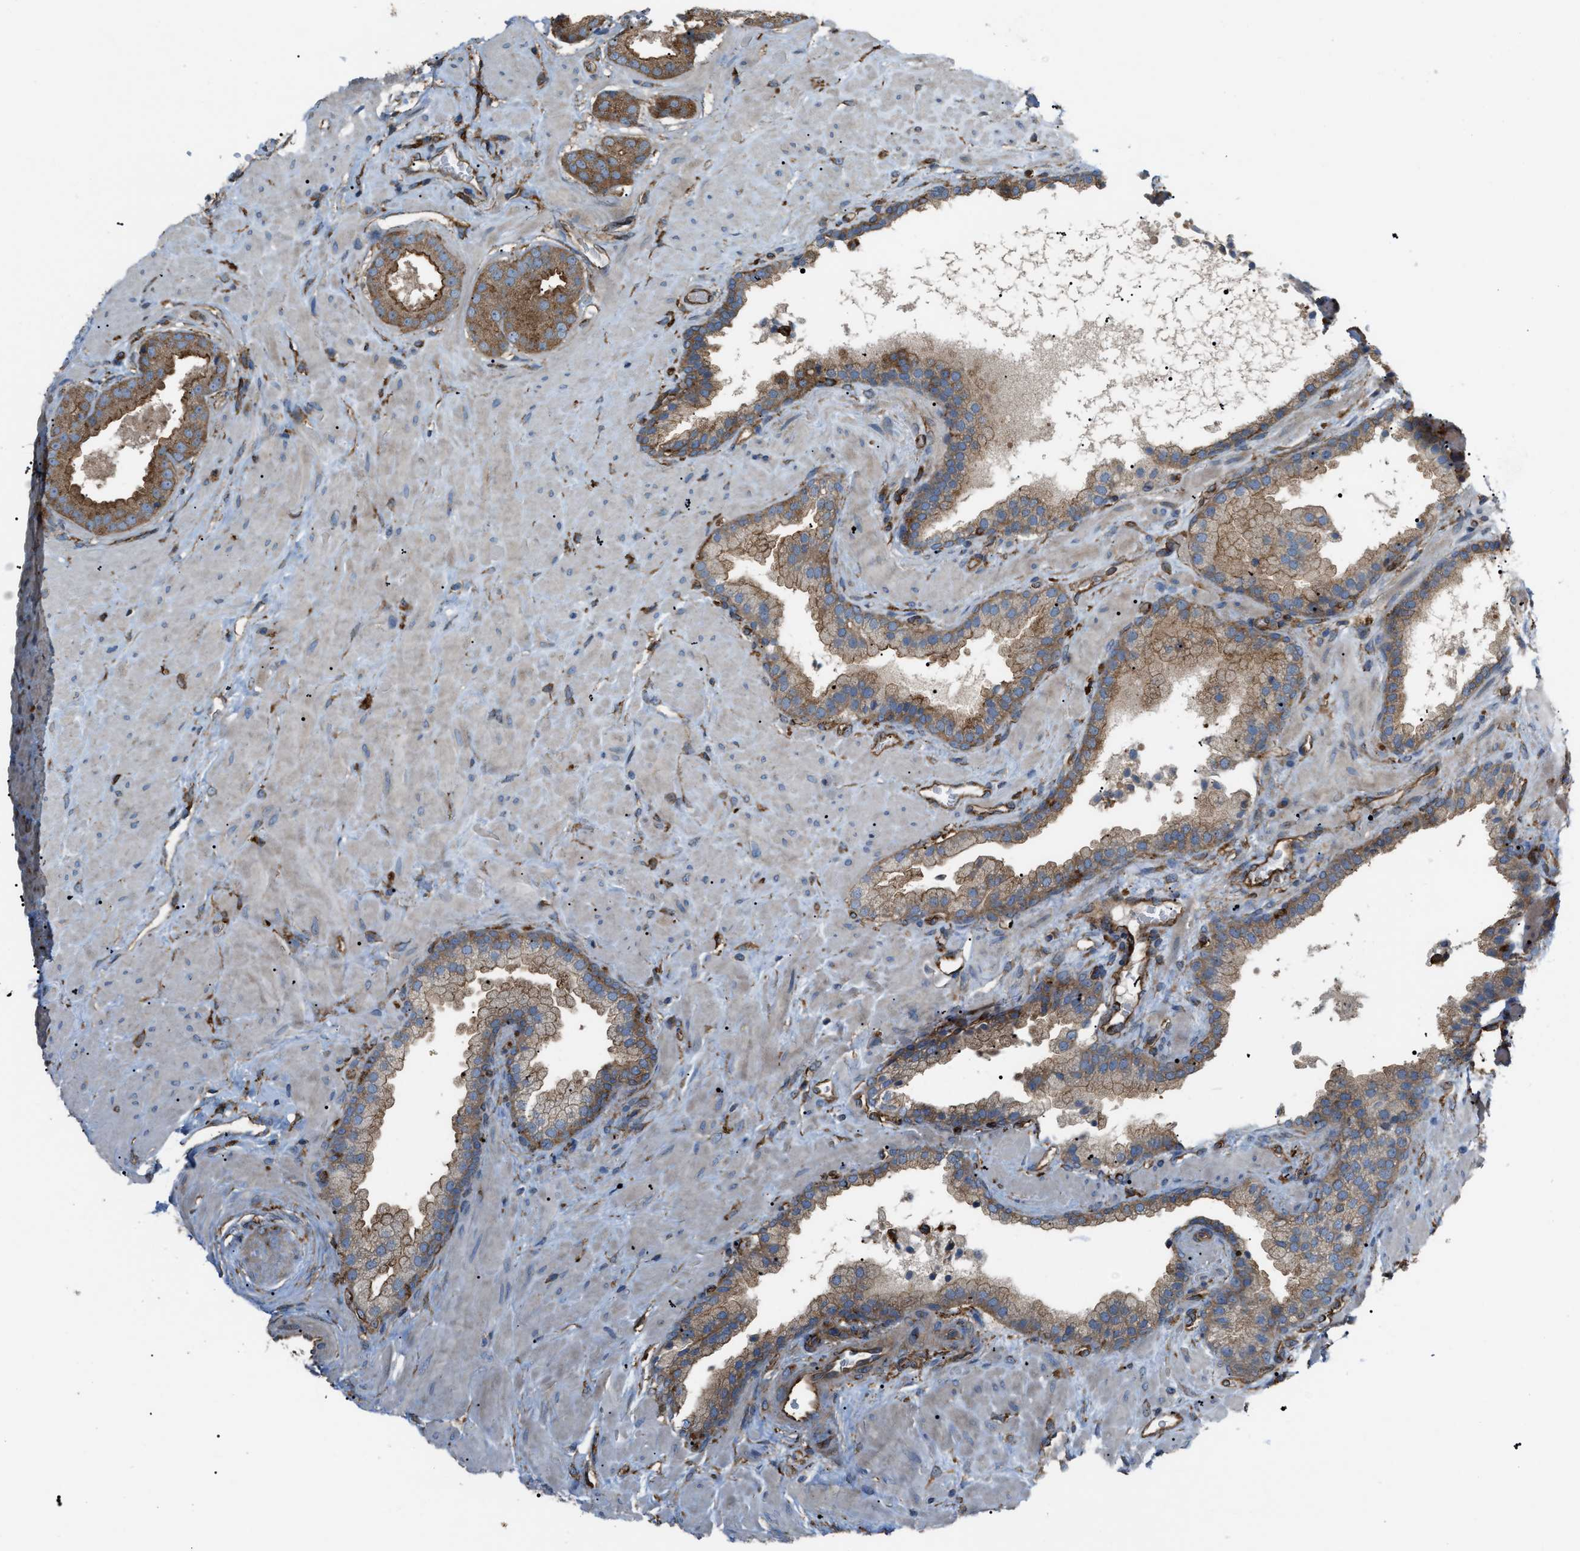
{"staining": {"intensity": "moderate", "quantity": ">75%", "location": "cytoplasmic/membranous"}, "tissue": "prostate cancer", "cell_type": "Tumor cells", "image_type": "cancer", "snomed": [{"axis": "morphology", "description": "Adenocarcinoma, Low grade"}, {"axis": "topography", "description": "Prostate"}], "caption": "This micrograph demonstrates immunohistochemistry staining of human prostate cancer (adenocarcinoma (low-grade)), with medium moderate cytoplasmic/membranous staining in about >75% of tumor cells.", "gene": "PICALM", "patient": {"sex": "male", "age": 71}}